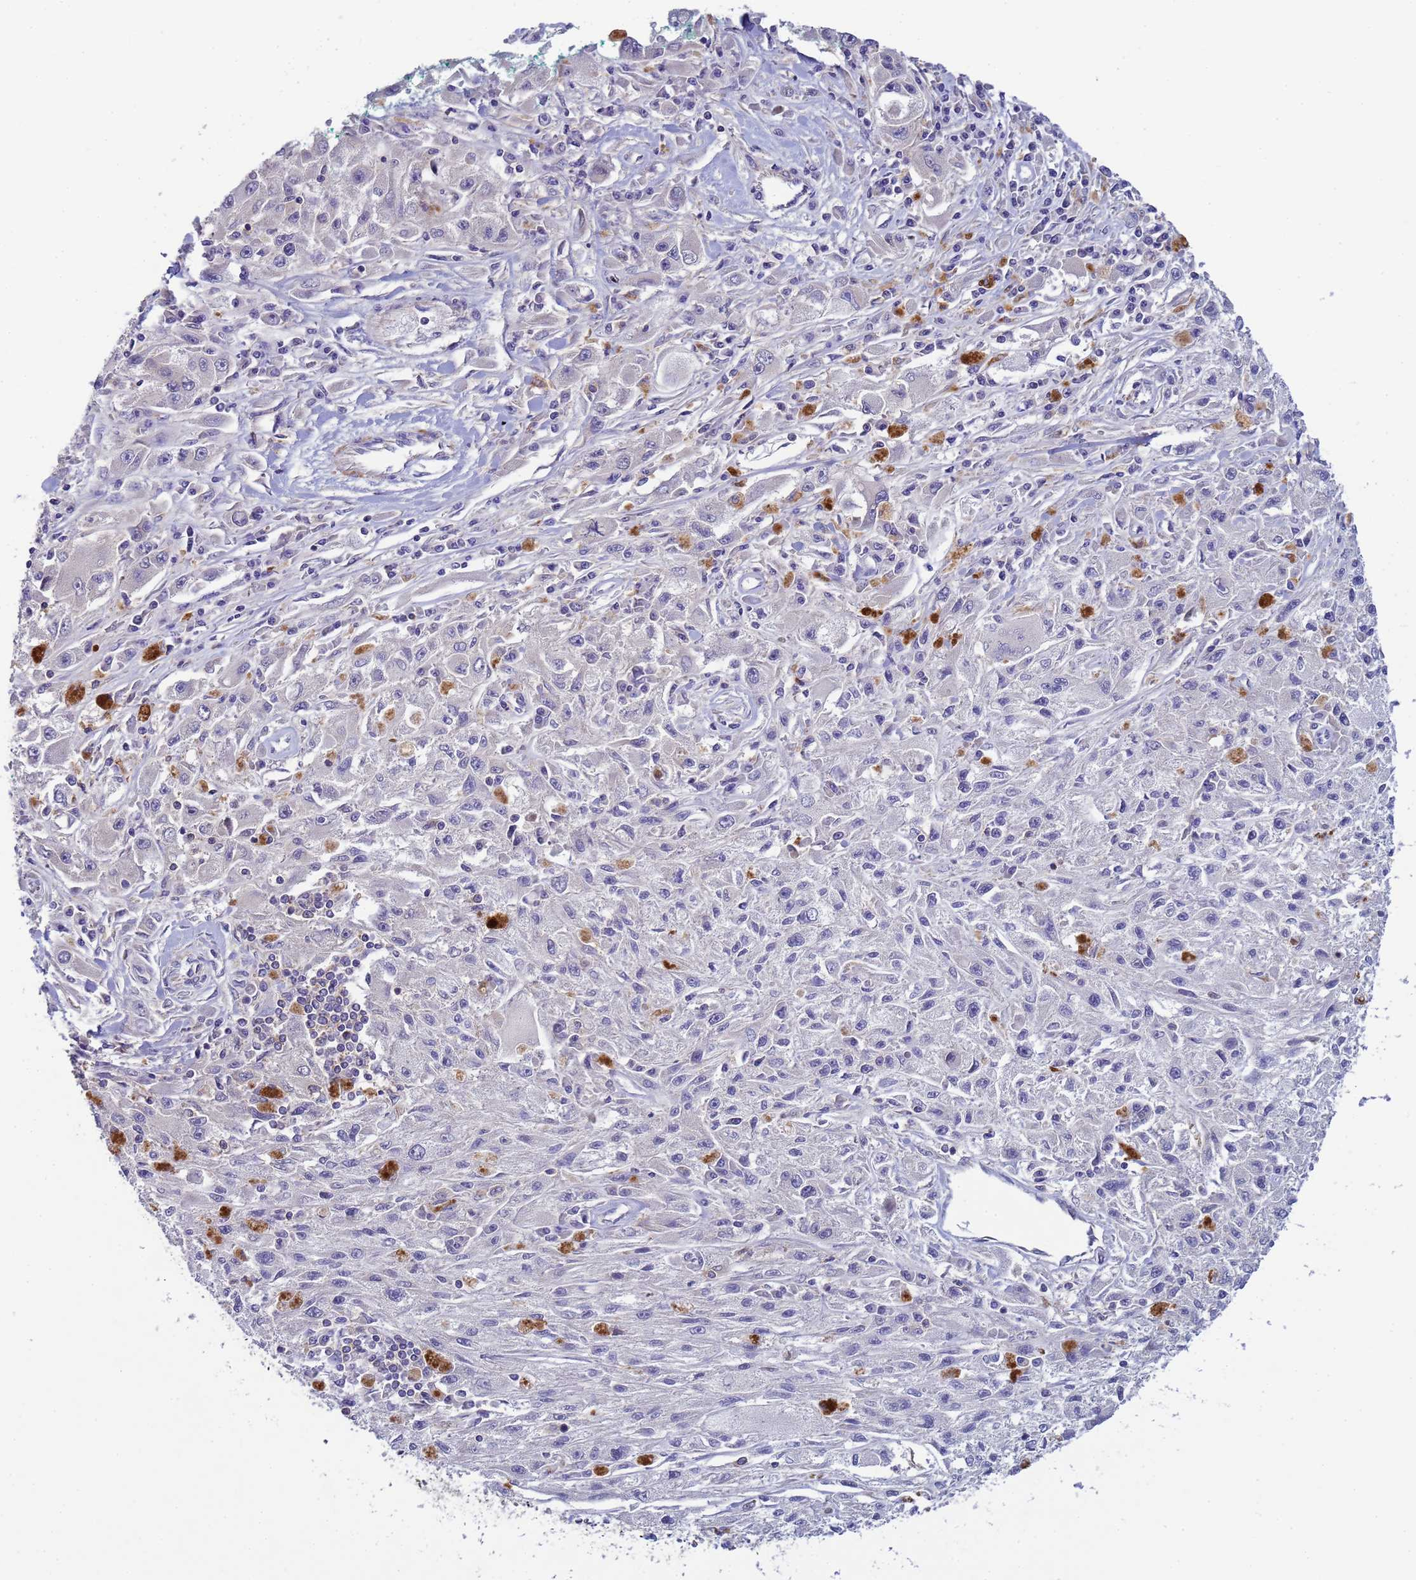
{"staining": {"intensity": "negative", "quantity": "none", "location": "none"}, "tissue": "melanoma", "cell_type": "Tumor cells", "image_type": "cancer", "snomed": [{"axis": "morphology", "description": "Malignant melanoma, Metastatic site"}, {"axis": "topography", "description": "Skin"}], "caption": "Melanoma was stained to show a protein in brown. There is no significant positivity in tumor cells.", "gene": "KLHL13", "patient": {"sex": "male", "age": 53}}